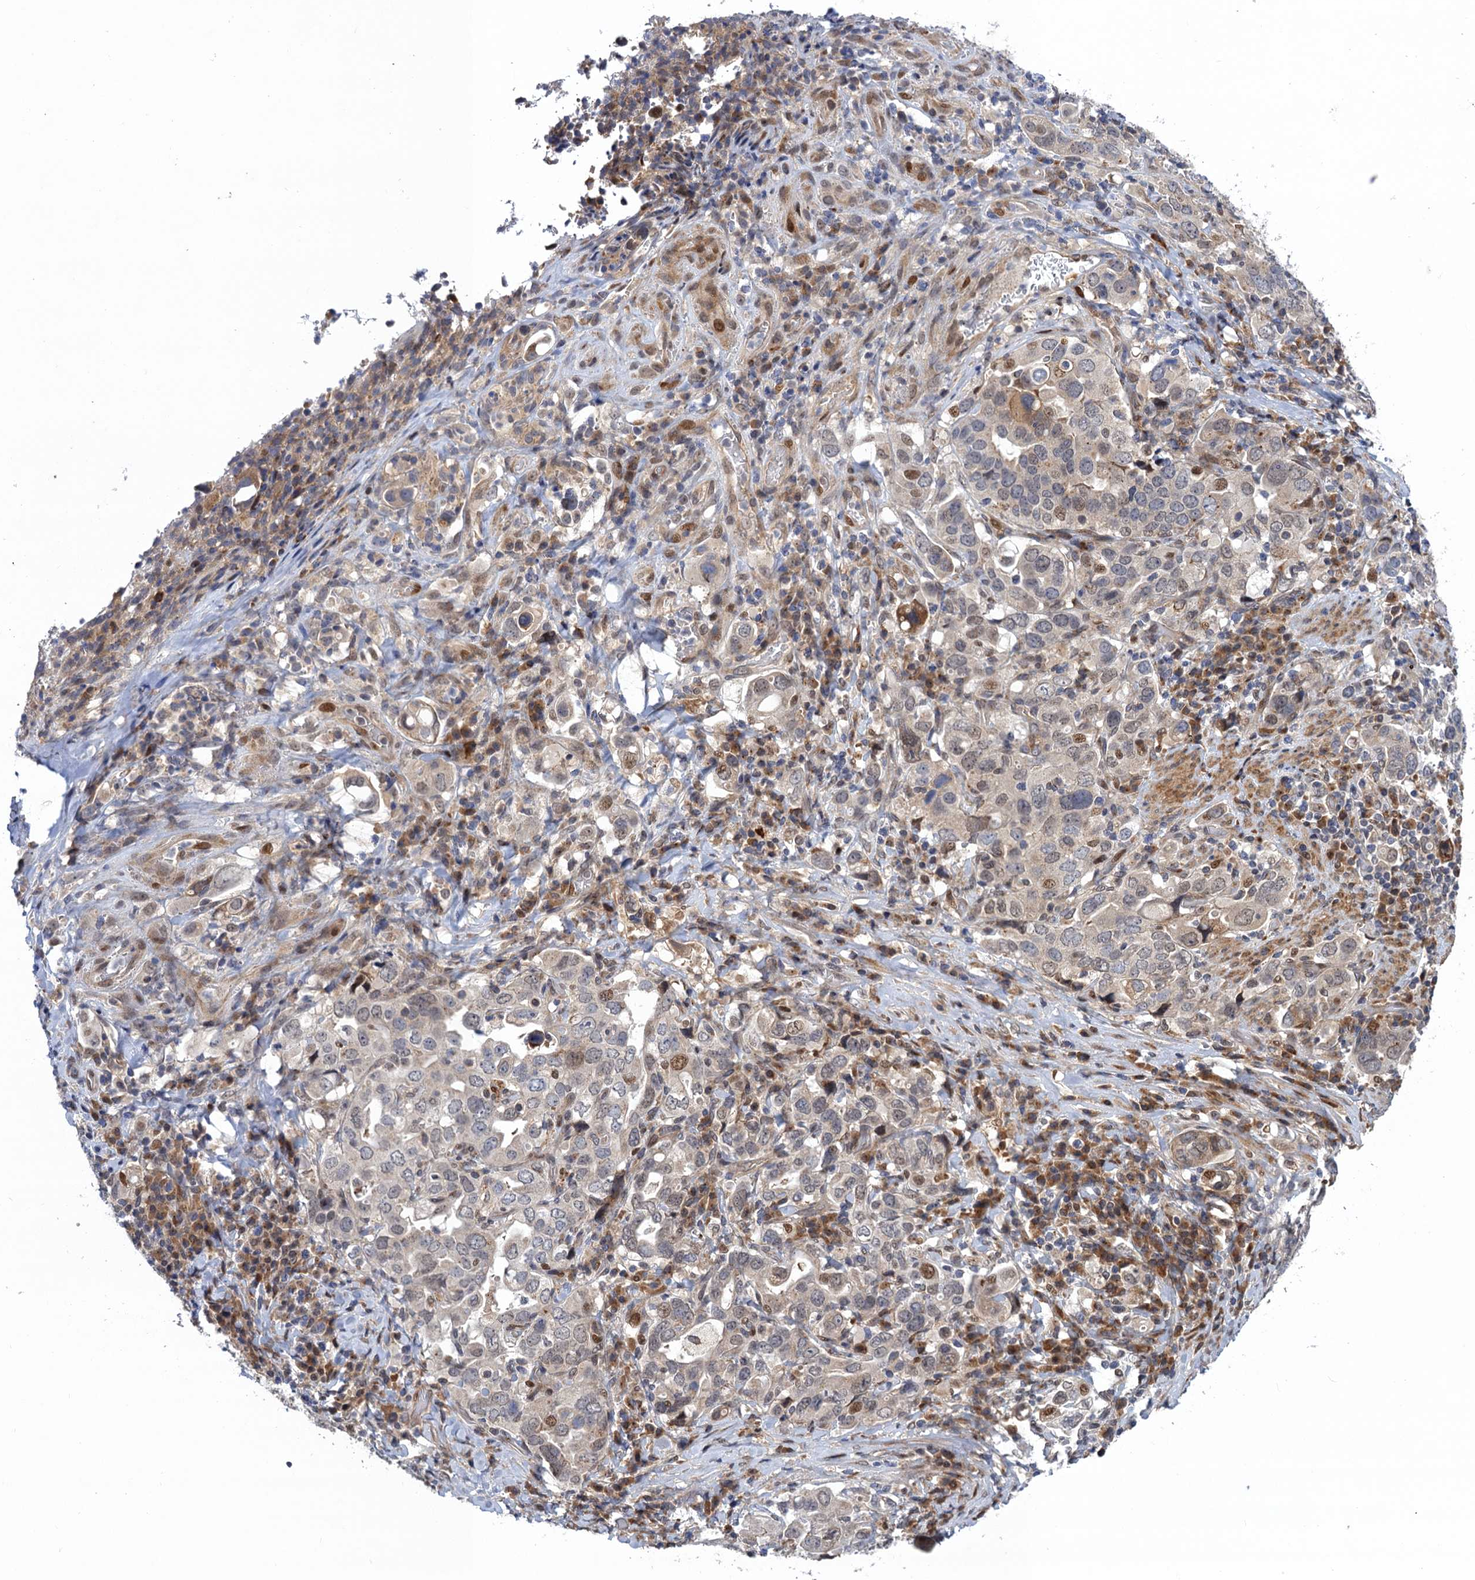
{"staining": {"intensity": "negative", "quantity": "none", "location": "none"}, "tissue": "stomach cancer", "cell_type": "Tumor cells", "image_type": "cancer", "snomed": [{"axis": "morphology", "description": "Adenocarcinoma, NOS"}, {"axis": "topography", "description": "Stomach, upper"}], "caption": "Protein analysis of stomach cancer reveals no significant staining in tumor cells.", "gene": "NEK8", "patient": {"sex": "male", "age": 62}}